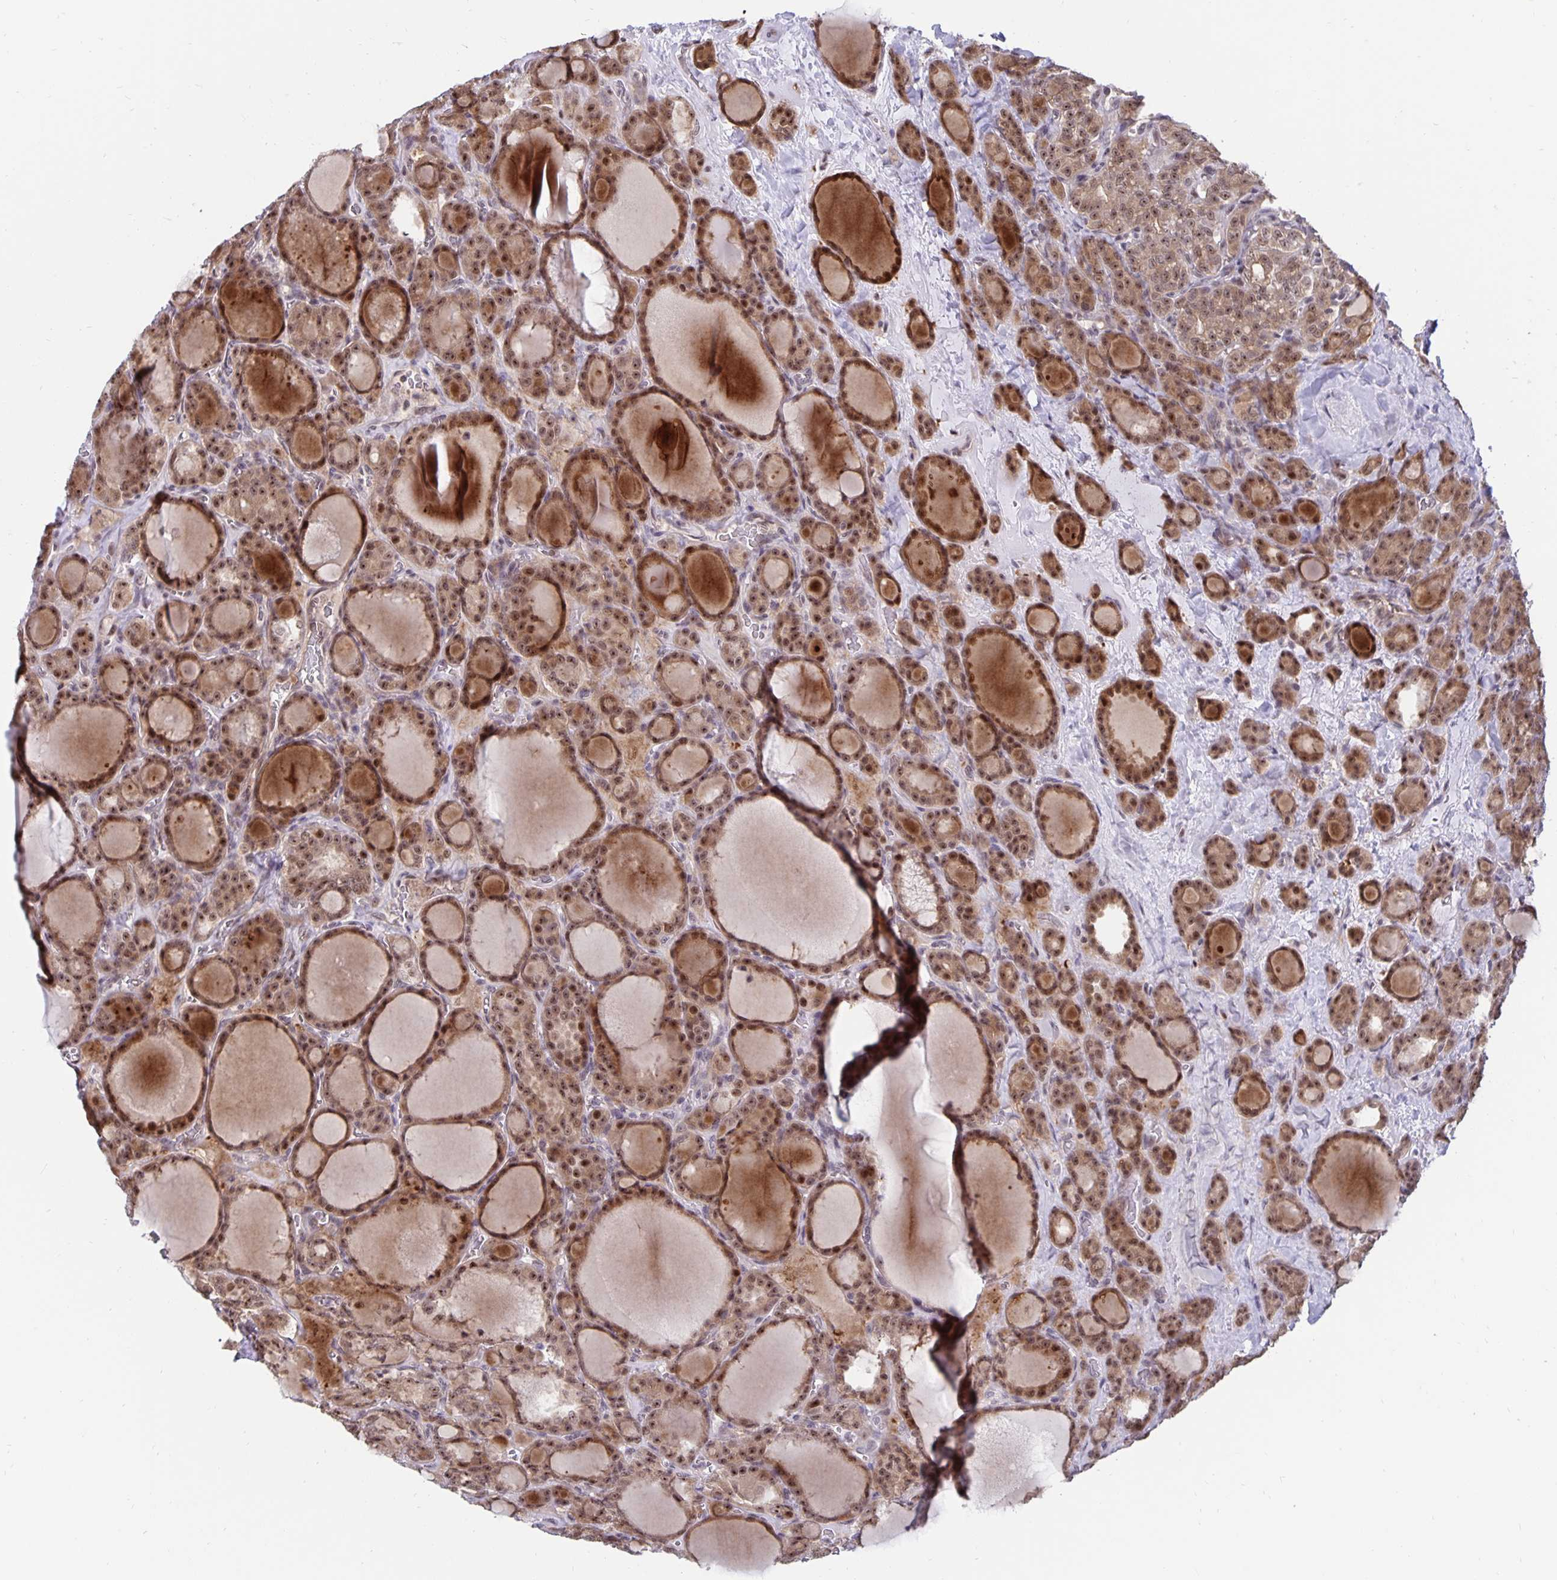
{"staining": {"intensity": "moderate", "quantity": ">75%", "location": "cytoplasmic/membranous,nuclear"}, "tissue": "thyroid cancer", "cell_type": "Tumor cells", "image_type": "cancer", "snomed": [{"axis": "morphology", "description": "Normal tissue, NOS"}, {"axis": "morphology", "description": "Follicular adenoma carcinoma, NOS"}, {"axis": "topography", "description": "Thyroid gland"}], "caption": "Brown immunohistochemical staining in thyroid cancer displays moderate cytoplasmic/membranous and nuclear staining in approximately >75% of tumor cells. Using DAB (3,3'-diaminobenzidine) (brown) and hematoxylin (blue) stains, captured at high magnification using brightfield microscopy.", "gene": "EXOC6B", "patient": {"sex": "female", "age": 31}}